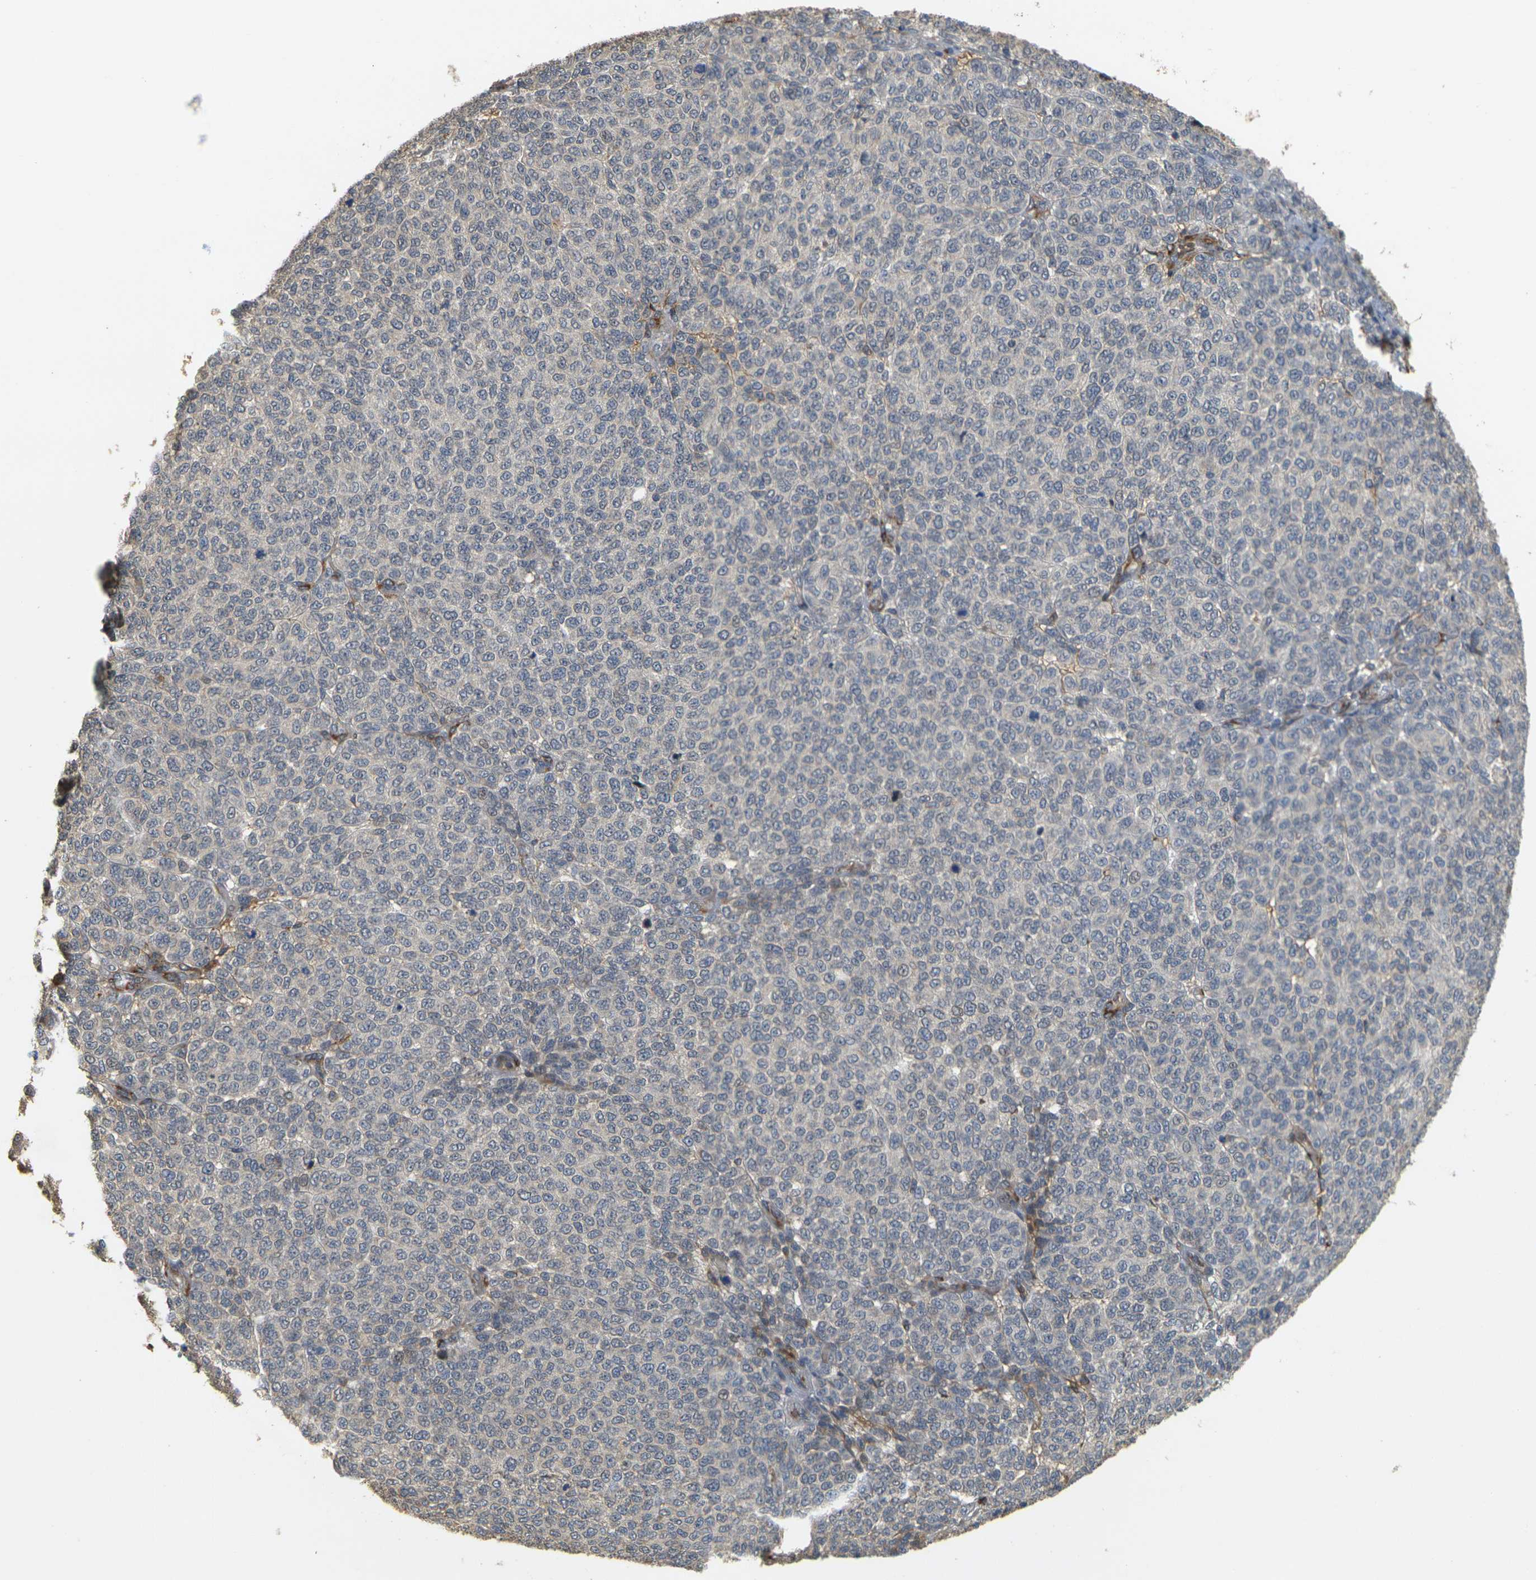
{"staining": {"intensity": "negative", "quantity": "none", "location": "none"}, "tissue": "melanoma", "cell_type": "Tumor cells", "image_type": "cancer", "snomed": [{"axis": "morphology", "description": "Malignant melanoma, NOS"}, {"axis": "topography", "description": "Skin"}], "caption": "Histopathology image shows no significant protein expression in tumor cells of melanoma.", "gene": "MEGF9", "patient": {"sex": "male", "age": 59}}